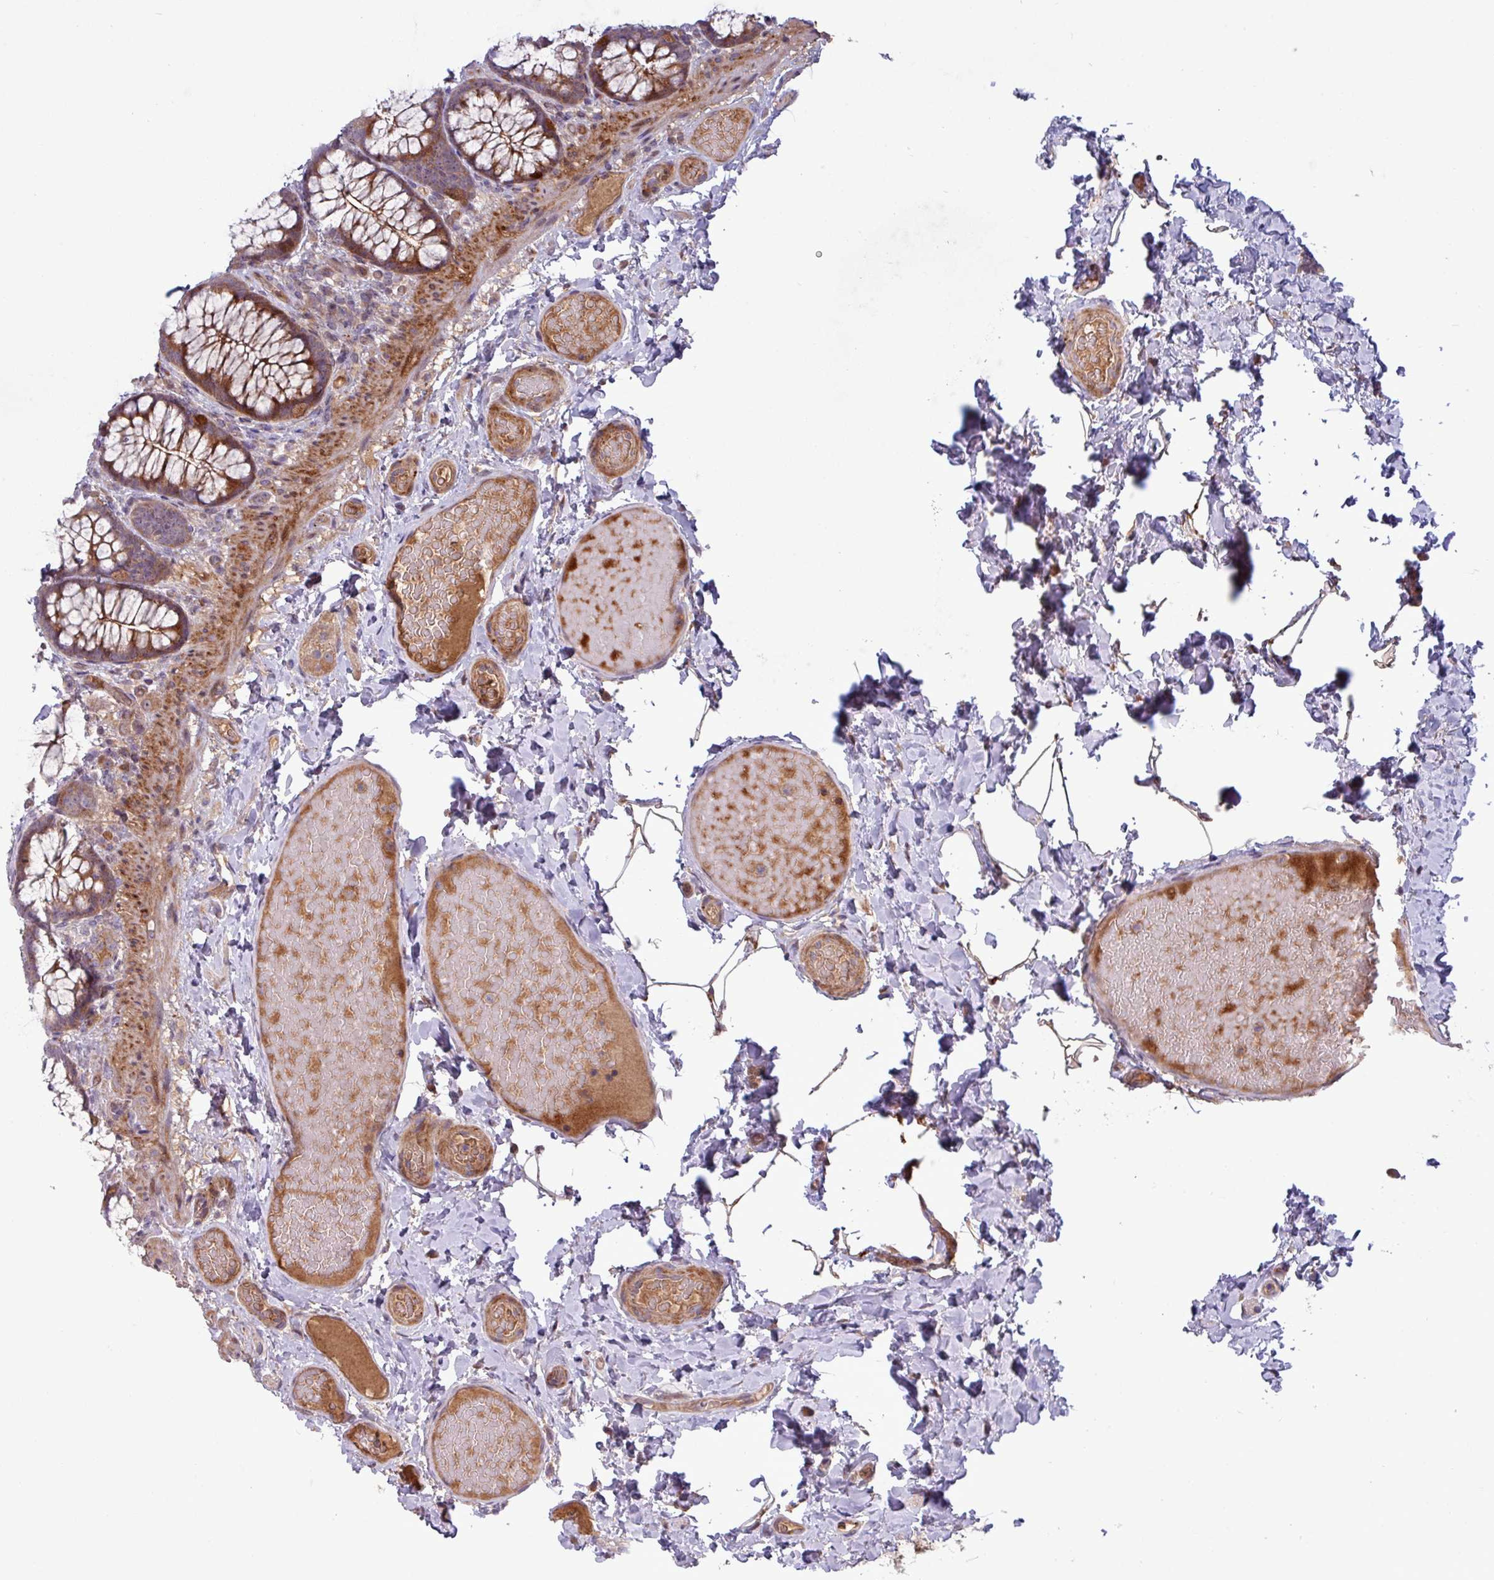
{"staining": {"intensity": "weak", "quantity": "25%-75%", "location": "cytoplasmic/membranous"}, "tissue": "colon", "cell_type": "Endothelial cells", "image_type": "normal", "snomed": [{"axis": "morphology", "description": "Normal tissue, NOS"}, {"axis": "topography", "description": "Colon"}], "caption": "Unremarkable colon displays weak cytoplasmic/membranous staining in about 25%-75% of endothelial cells.", "gene": "TNFSF12", "patient": {"sex": "male", "age": 46}}